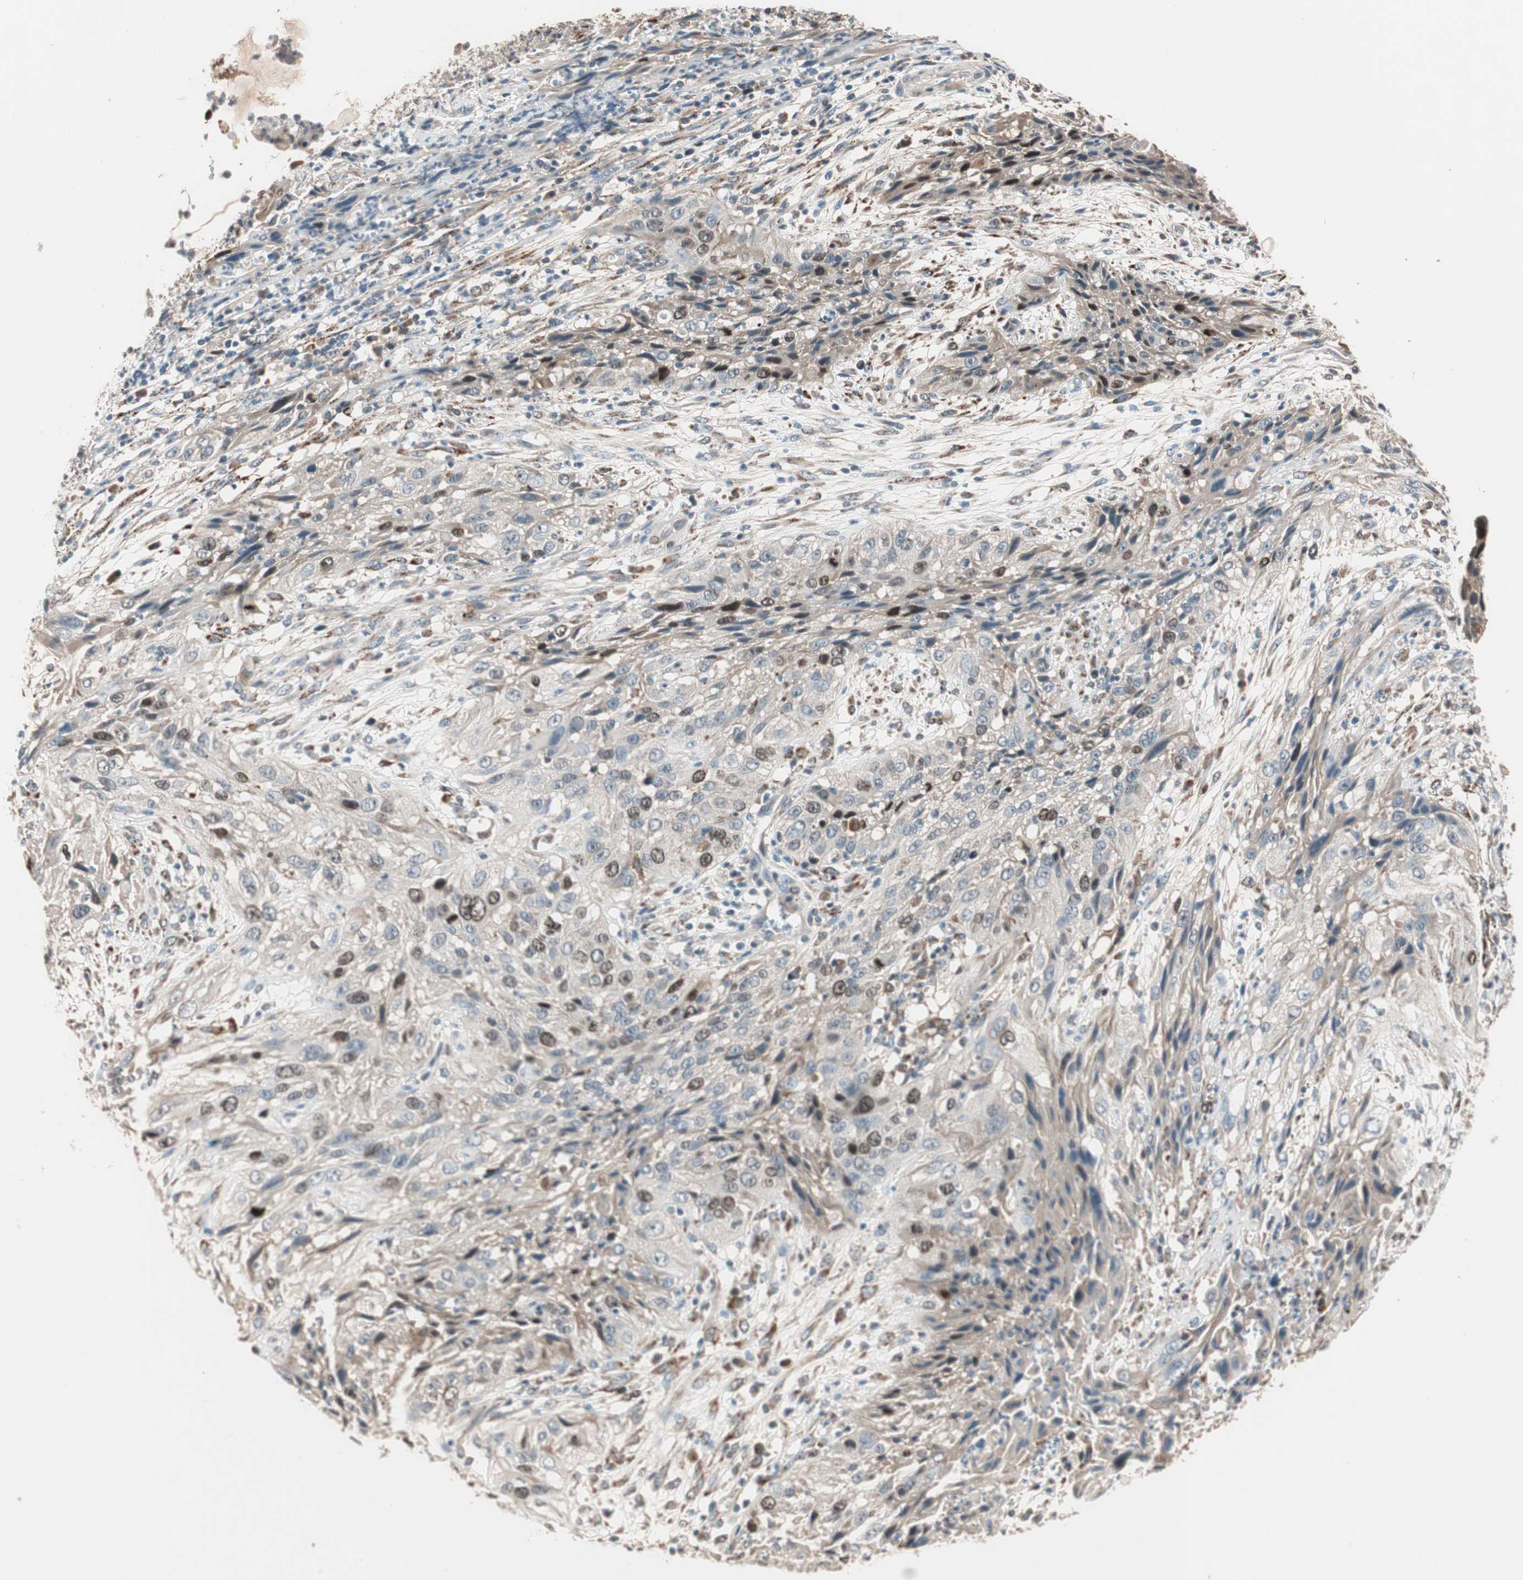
{"staining": {"intensity": "weak", "quantity": "25%-75%", "location": "cytoplasmic/membranous,nuclear"}, "tissue": "cervical cancer", "cell_type": "Tumor cells", "image_type": "cancer", "snomed": [{"axis": "morphology", "description": "Squamous cell carcinoma, NOS"}, {"axis": "topography", "description": "Cervix"}], "caption": "Immunohistochemical staining of human cervical squamous cell carcinoma displays weak cytoplasmic/membranous and nuclear protein staining in about 25%-75% of tumor cells.", "gene": "NFRKB", "patient": {"sex": "female", "age": 32}}